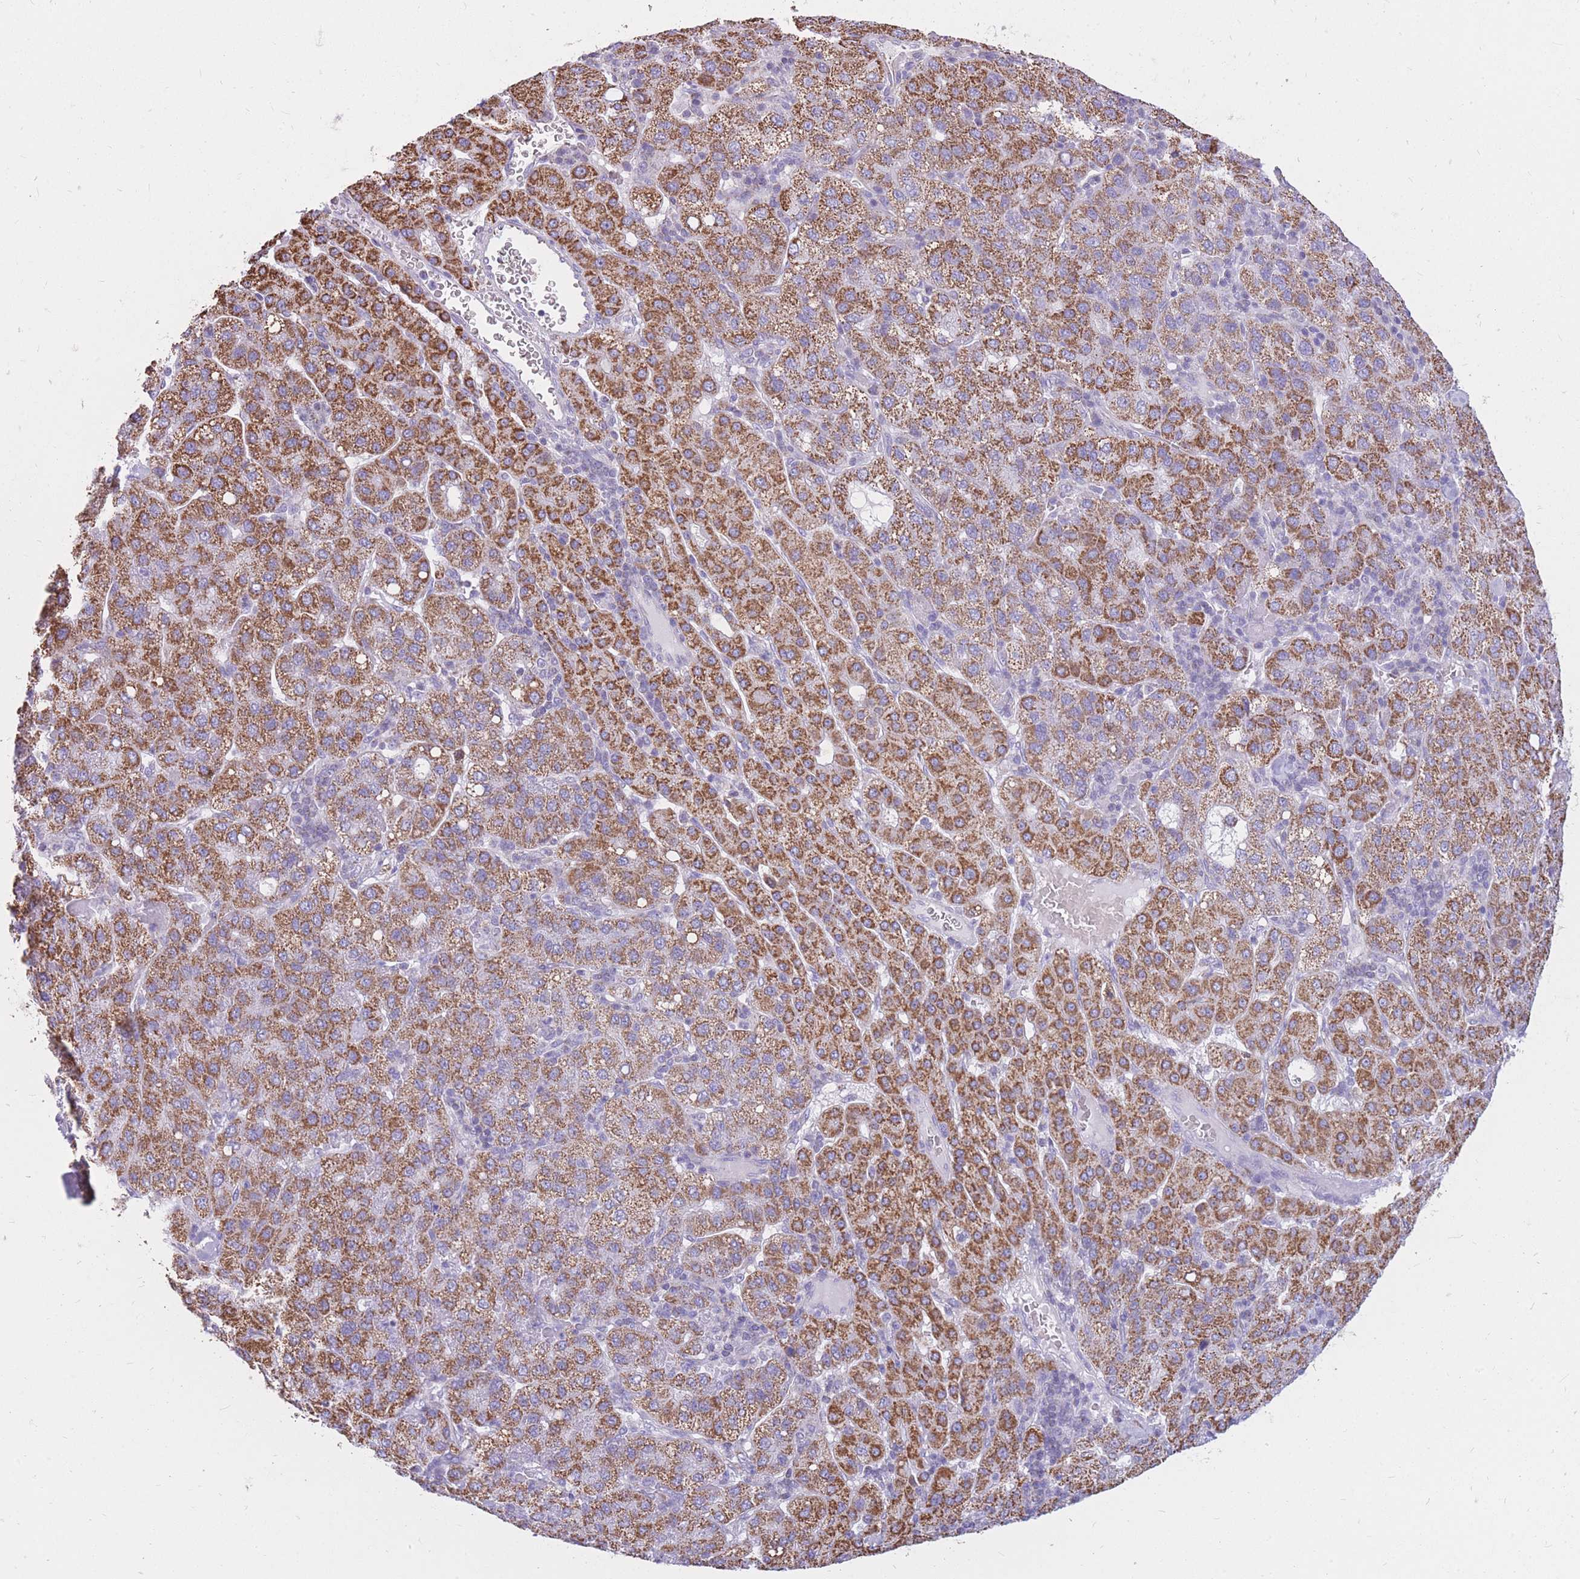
{"staining": {"intensity": "strong", "quantity": ">75%", "location": "cytoplasmic/membranous"}, "tissue": "liver cancer", "cell_type": "Tumor cells", "image_type": "cancer", "snomed": [{"axis": "morphology", "description": "Carcinoma, Hepatocellular, NOS"}, {"axis": "topography", "description": "Liver"}], "caption": "High-power microscopy captured an IHC micrograph of liver cancer, revealing strong cytoplasmic/membranous staining in about >75% of tumor cells. (DAB IHC with brightfield microscopy, high magnification).", "gene": "PCSK1", "patient": {"sex": "male", "age": 65}}